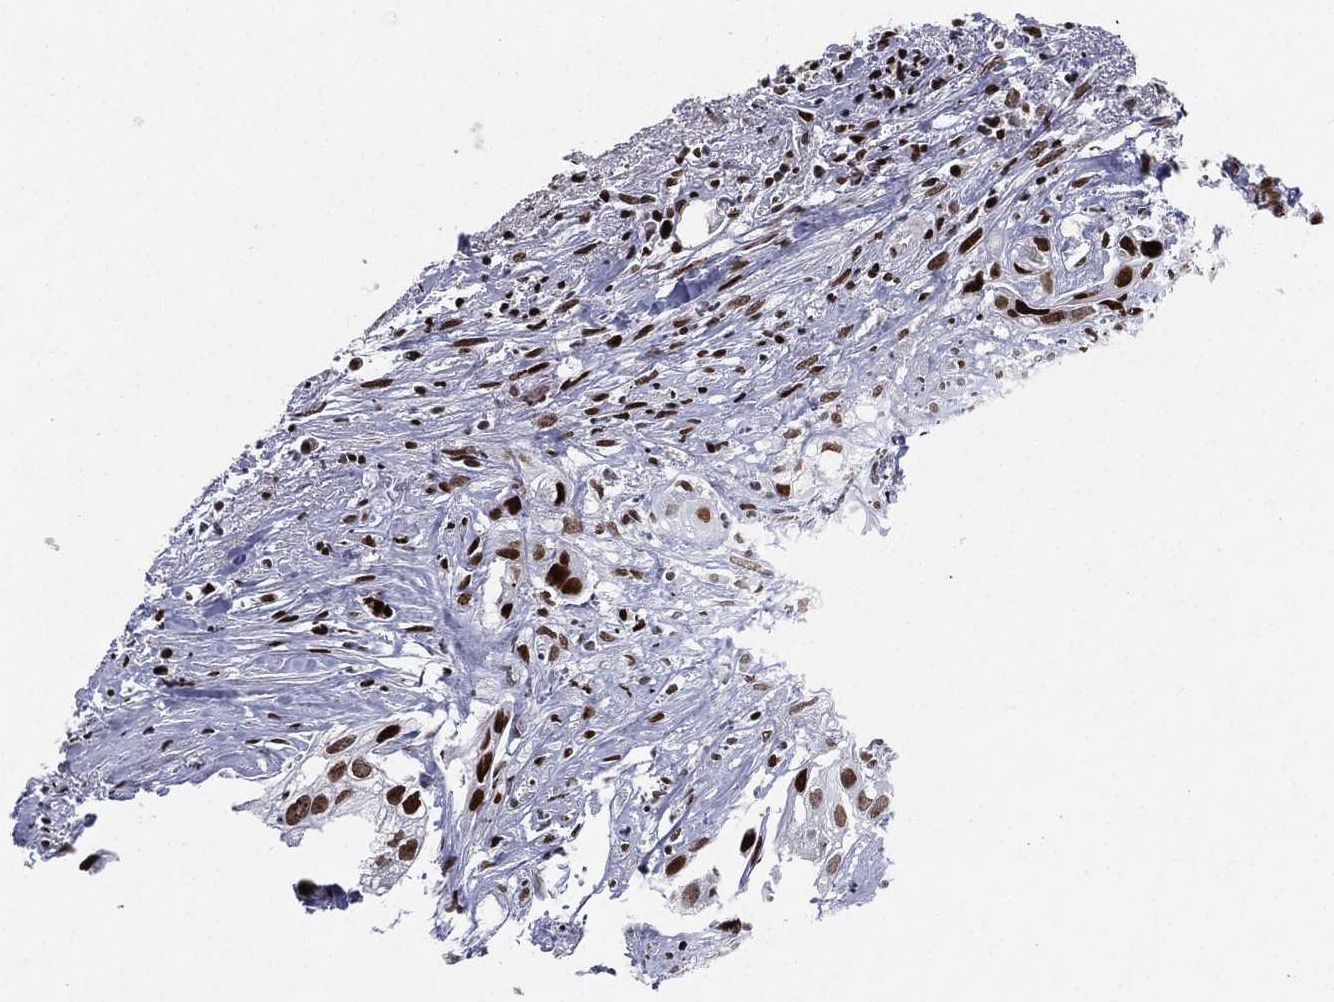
{"staining": {"intensity": "strong", "quantity": ">75%", "location": "nuclear"}, "tissue": "cervical cancer", "cell_type": "Tumor cells", "image_type": "cancer", "snomed": [{"axis": "morphology", "description": "Squamous cell carcinoma, NOS"}, {"axis": "topography", "description": "Cervix"}], "caption": "Cervical cancer (squamous cell carcinoma) stained with a brown dye demonstrates strong nuclear positive expression in about >75% of tumor cells.", "gene": "RTF1", "patient": {"sex": "female", "age": 53}}